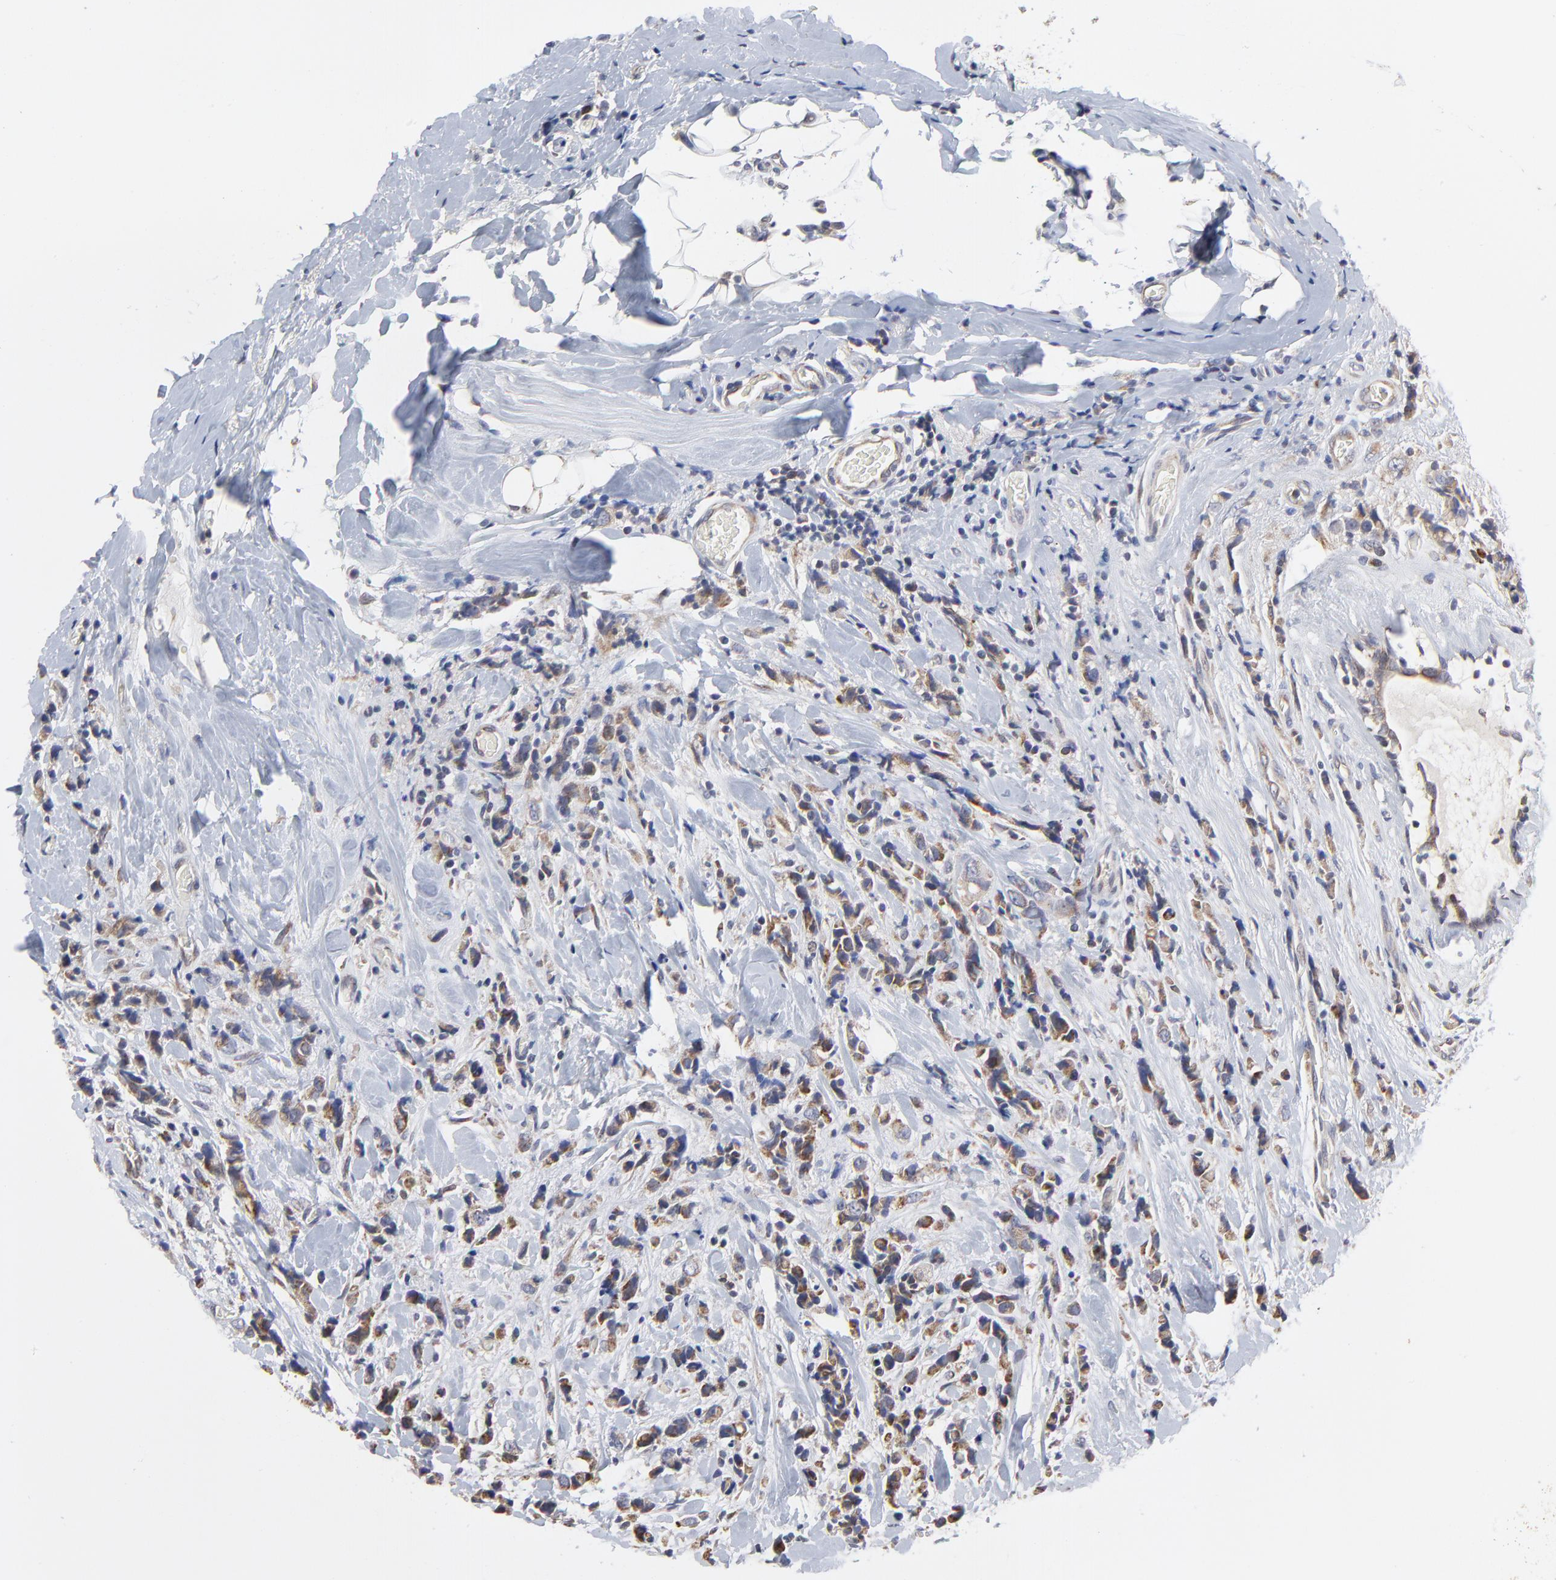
{"staining": {"intensity": "weak", "quantity": "25%-75%", "location": "cytoplasmic/membranous"}, "tissue": "breast cancer", "cell_type": "Tumor cells", "image_type": "cancer", "snomed": [{"axis": "morphology", "description": "Lobular carcinoma"}, {"axis": "topography", "description": "Breast"}], "caption": "IHC histopathology image of human breast lobular carcinoma stained for a protein (brown), which displays low levels of weak cytoplasmic/membranous staining in approximately 25%-75% of tumor cells.", "gene": "ZNF550", "patient": {"sex": "female", "age": 57}}